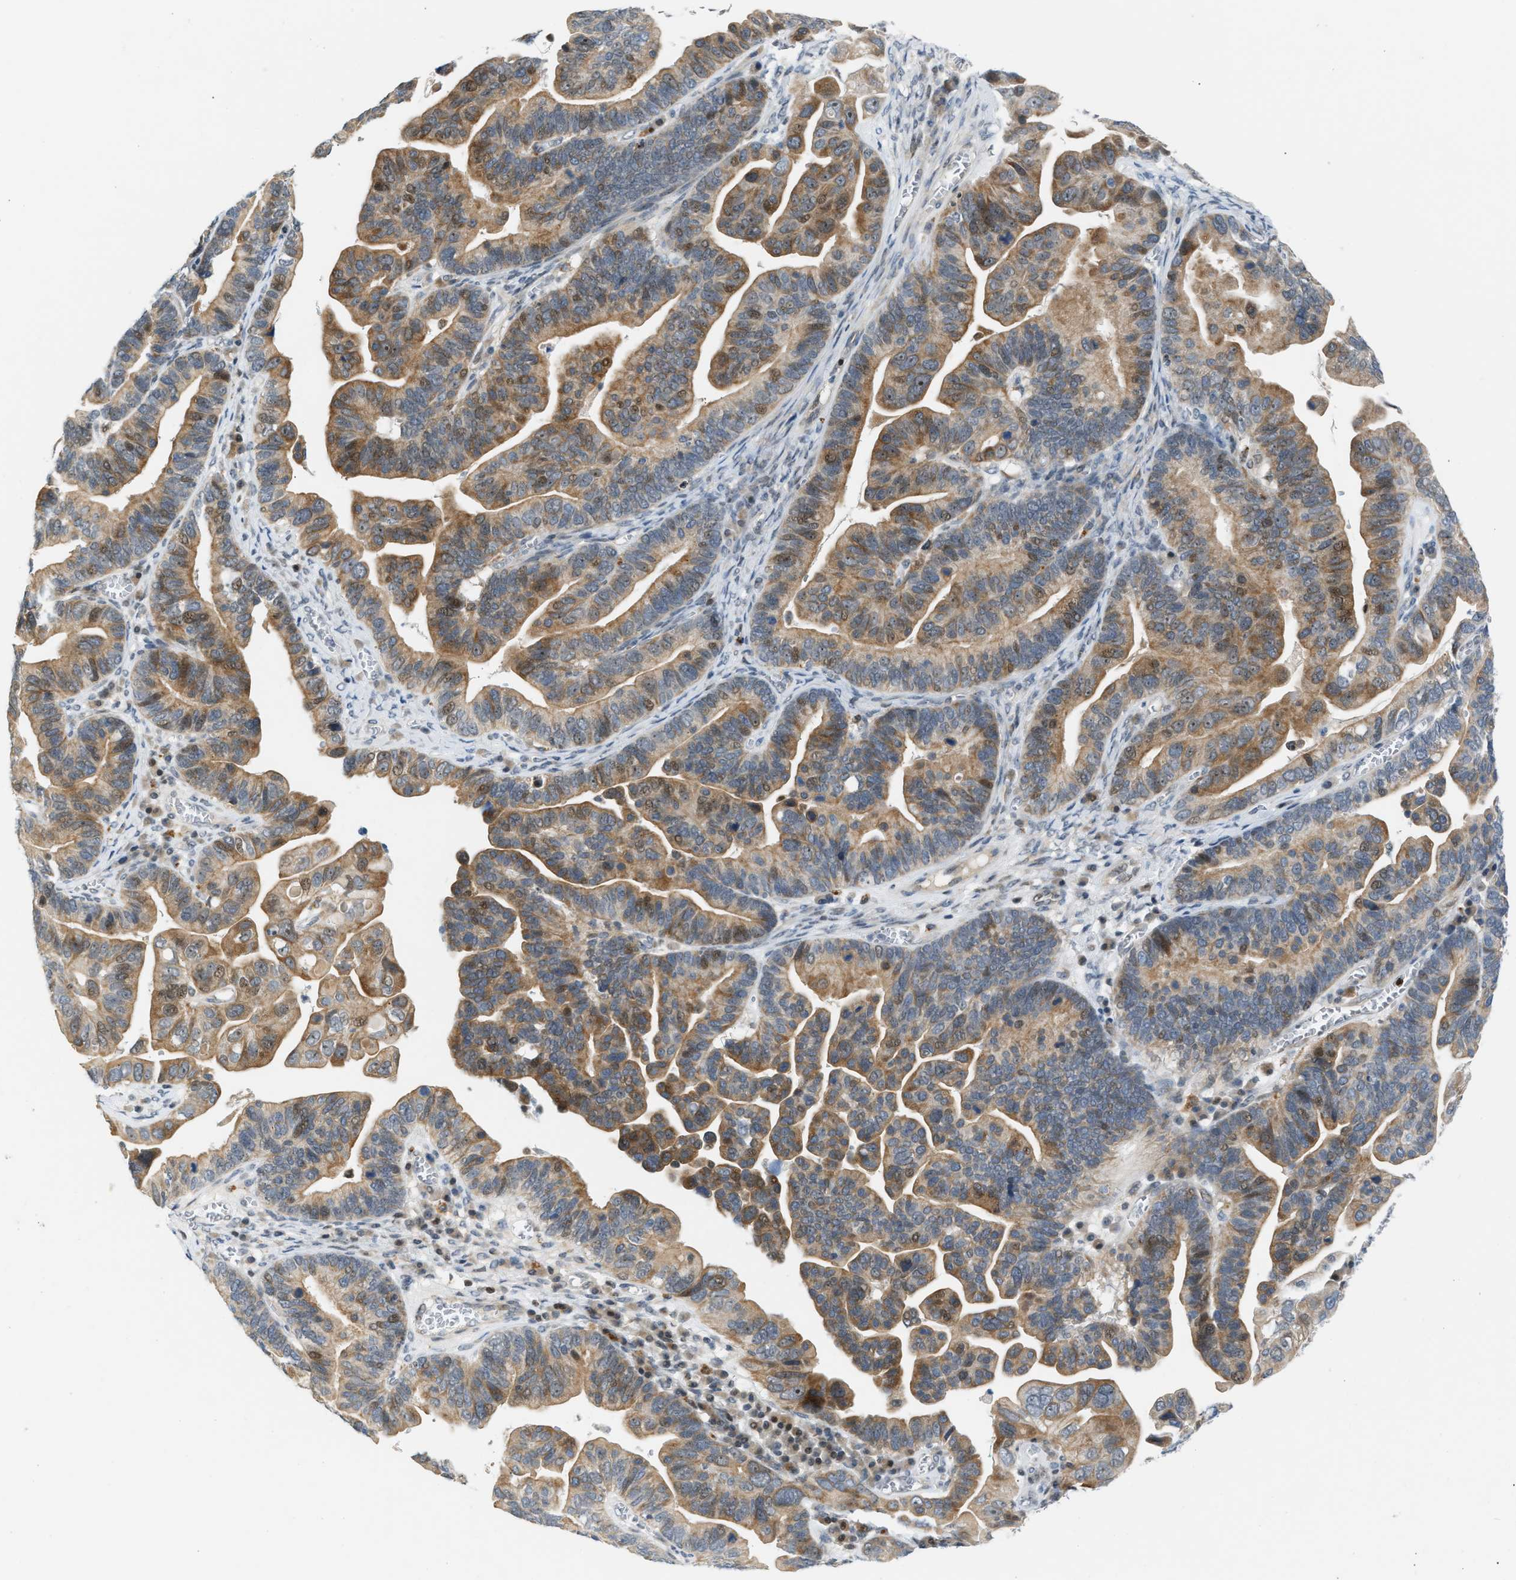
{"staining": {"intensity": "moderate", "quantity": ">75%", "location": "cytoplasmic/membranous"}, "tissue": "ovarian cancer", "cell_type": "Tumor cells", "image_type": "cancer", "snomed": [{"axis": "morphology", "description": "Cystadenocarcinoma, serous, NOS"}, {"axis": "topography", "description": "Ovary"}], "caption": "This micrograph shows serous cystadenocarcinoma (ovarian) stained with IHC to label a protein in brown. The cytoplasmic/membranous of tumor cells show moderate positivity for the protein. Nuclei are counter-stained blue.", "gene": "NPS", "patient": {"sex": "female", "age": 56}}